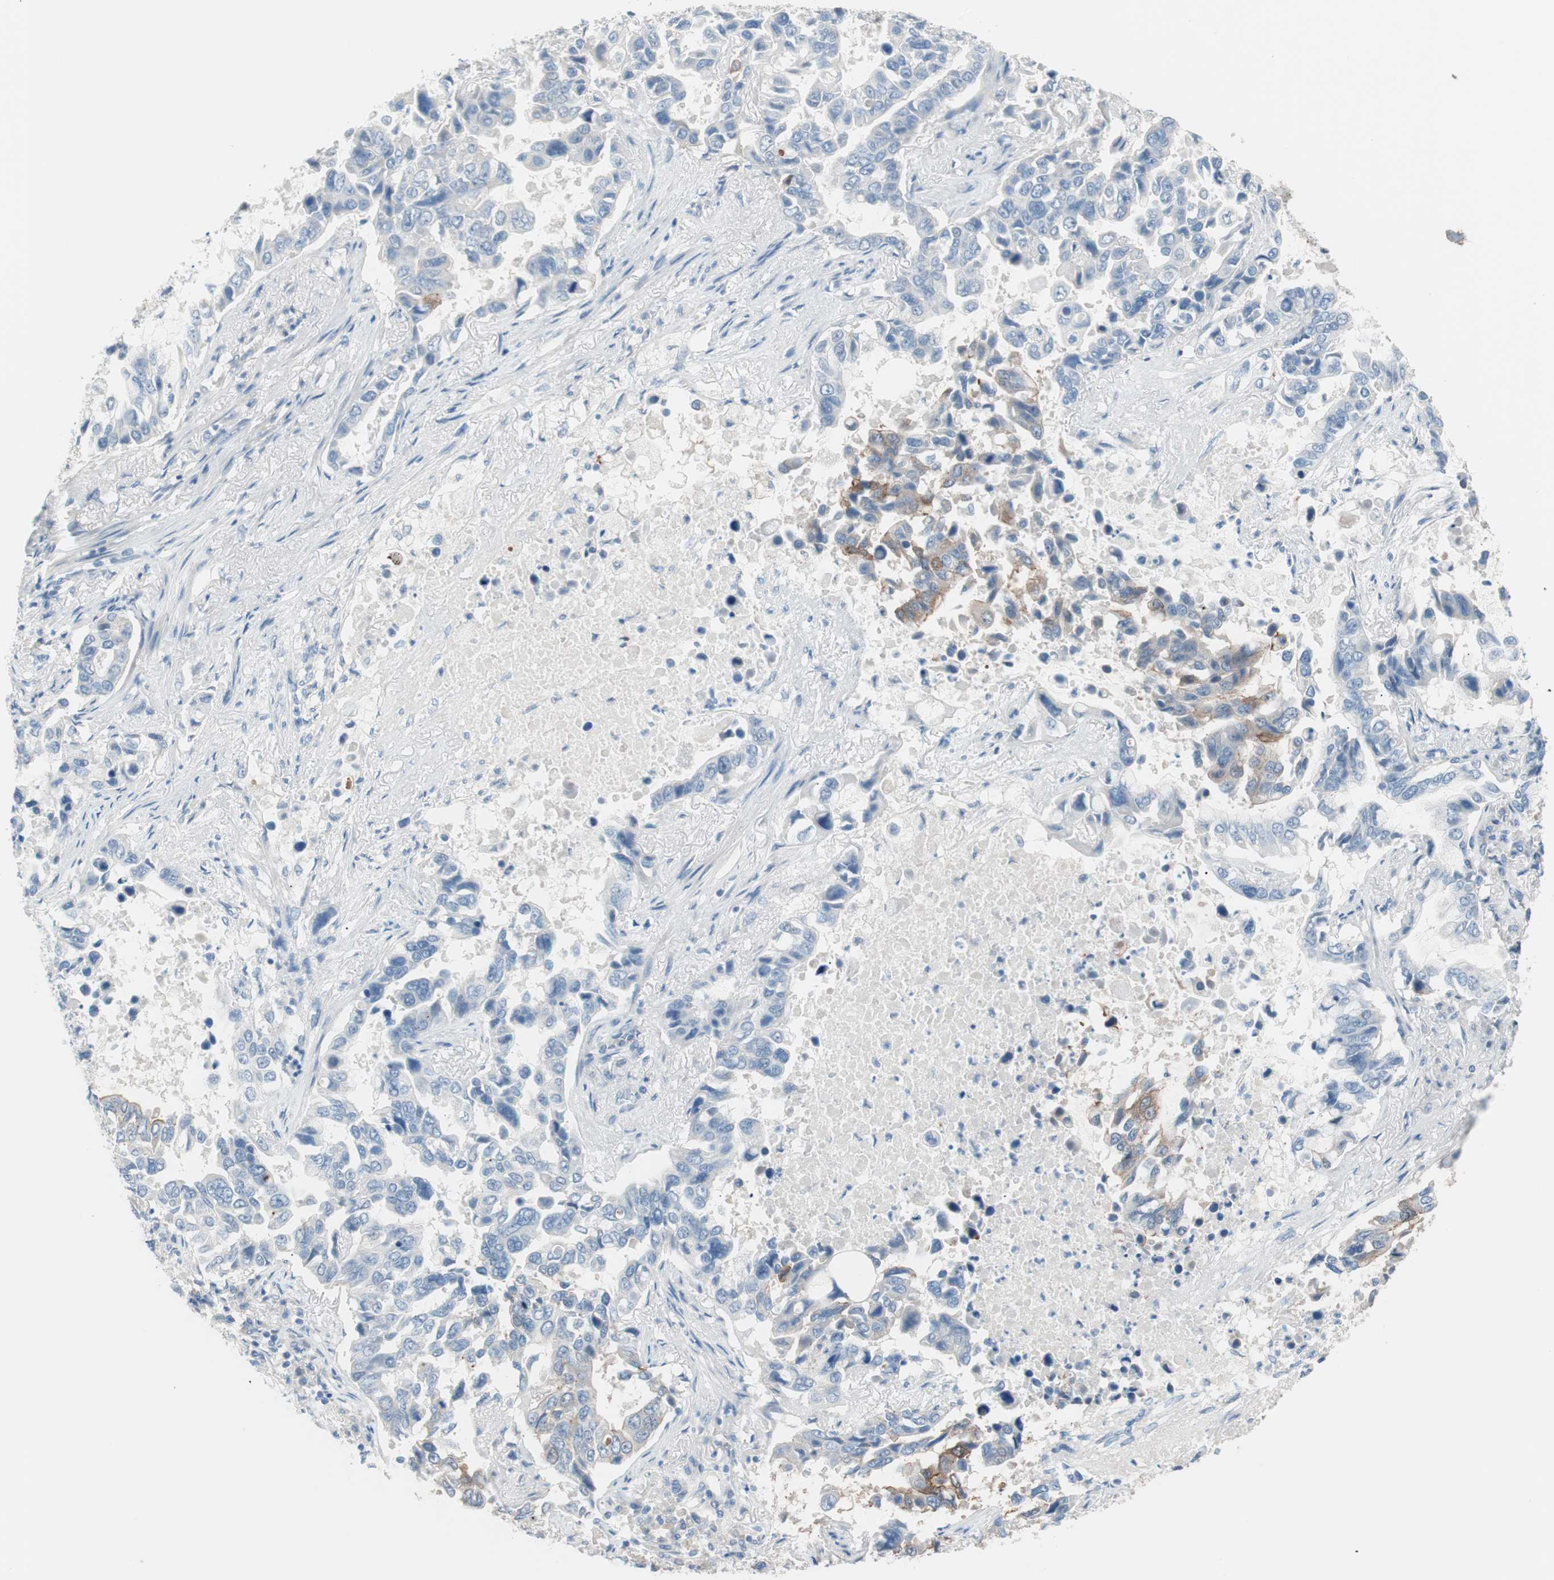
{"staining": {"intensity": "strong", "quantity": "25%-75%", "location": "cytoplasmic/membranous"}, "tissue": "lung cancer", "cell_type": "Tumor cells", "image_type": "cancer", "snomed": [{"axis": "morphology", "description": "Adenocarcinoma, NOS"}, {"axis": "topography", "description": "Lung"}], "caption": "A photomicrograph of human lung cancer stained for a protein shows strong cytoplasmic/membranous brown staining in tumor cells.", "gene": "VIL1", "patient": {"sex": "male", "age": 64}}